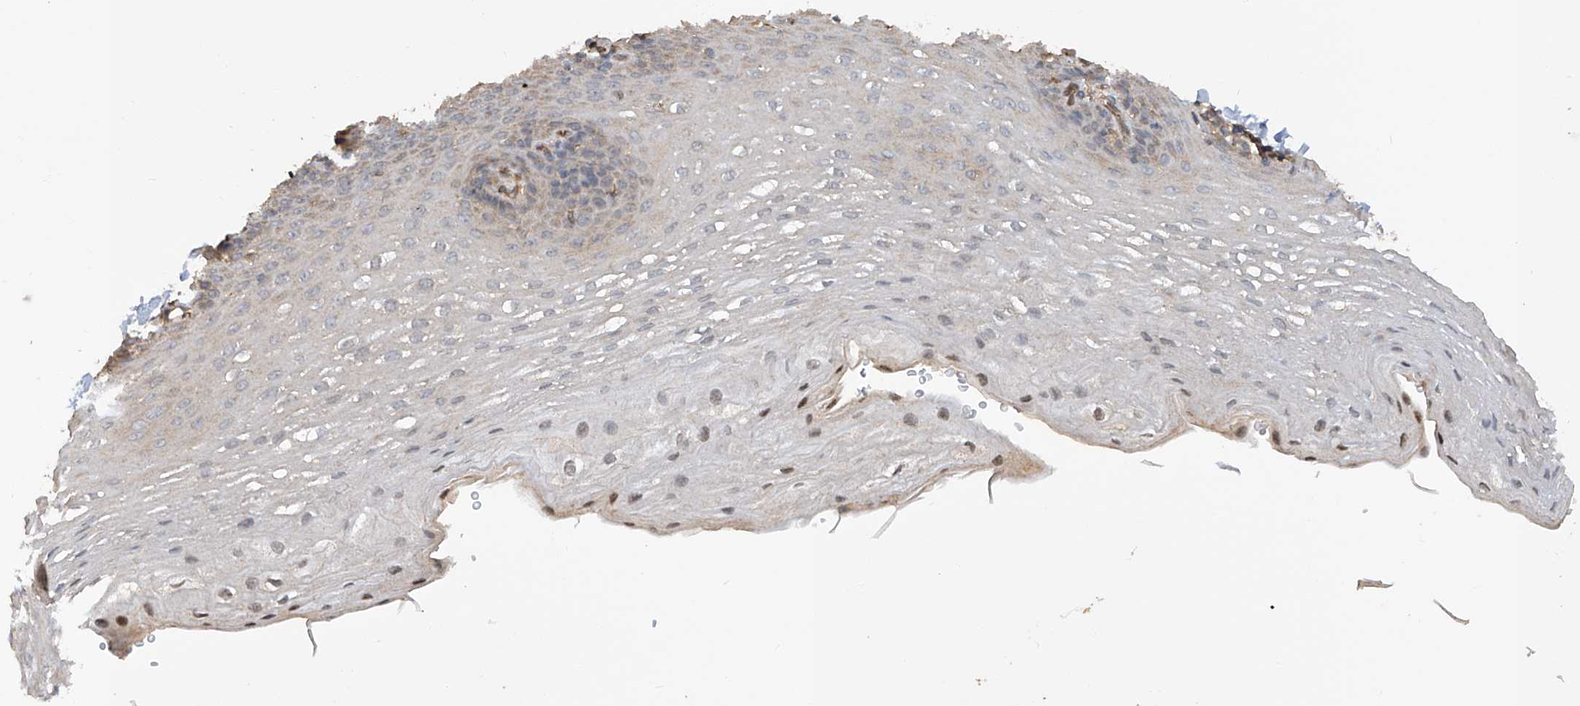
{"staining": {"intensity": "weak", "quantity": "<25%", "location": "cytoplasmic/membranous"}, "tissue": "esophagus", "cell_type": "Squamous epithelial cells", "image_type": "normal", "snomed": [{"axis": "morphology", "description": "Normal tissue, NOS"}, {"axis": "topography", "description": "Esophagus"}], "caption": "High magnification brightfield microscopy of benign esophagus stained with DAB (3,3'-diaminobenzidine) (brown) and counterstained with hematoxylin (blue): squamous epithelial cells show no significant staining. (Brightfield microscopy of DAB immunohistochemistry (IHC) at high magnification).", "gene": "RILPL2", "patient": {"sex": "female", "age": 66}}